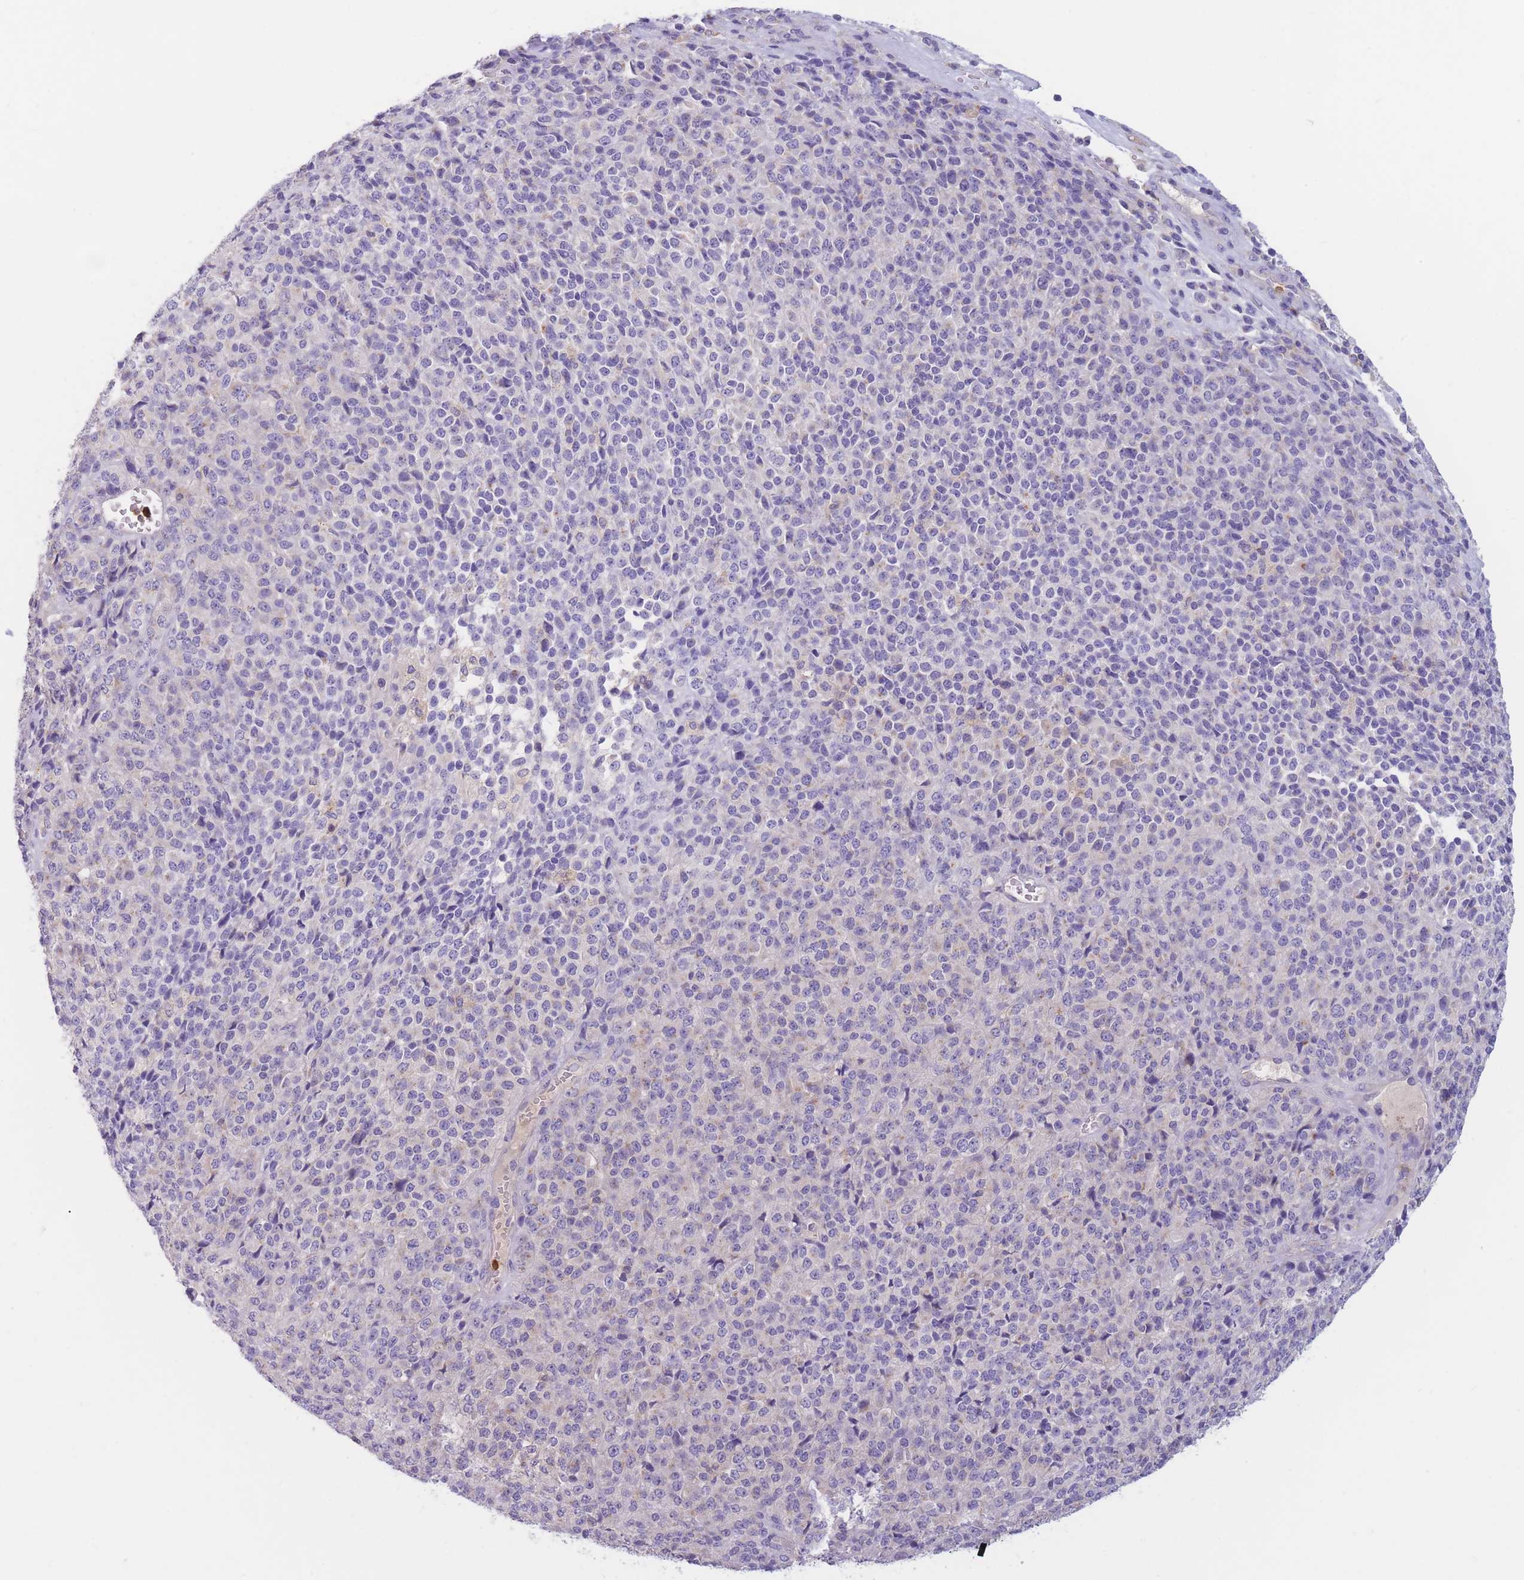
{"staining": {"intensity": "negative", "quantity": "none", "location": "none"}, "tissue": "melanoma", "cell_type": "Tumor cells", "image_type": "cancer", "snomed": [{"axis": "morphology", "description": "Malignant melanoma, Metastatic site"}, {"axis": "topography", "description": "Brain"}], "caption": "DAB (3,3'-diaminobenzidine) immunohistochemical staining of human malignant melanoma (metastatic site) shows no significant staining in tumor cells.", "gene": "ST3GAL4", "patient": {"sex": "female", "age": 56}}